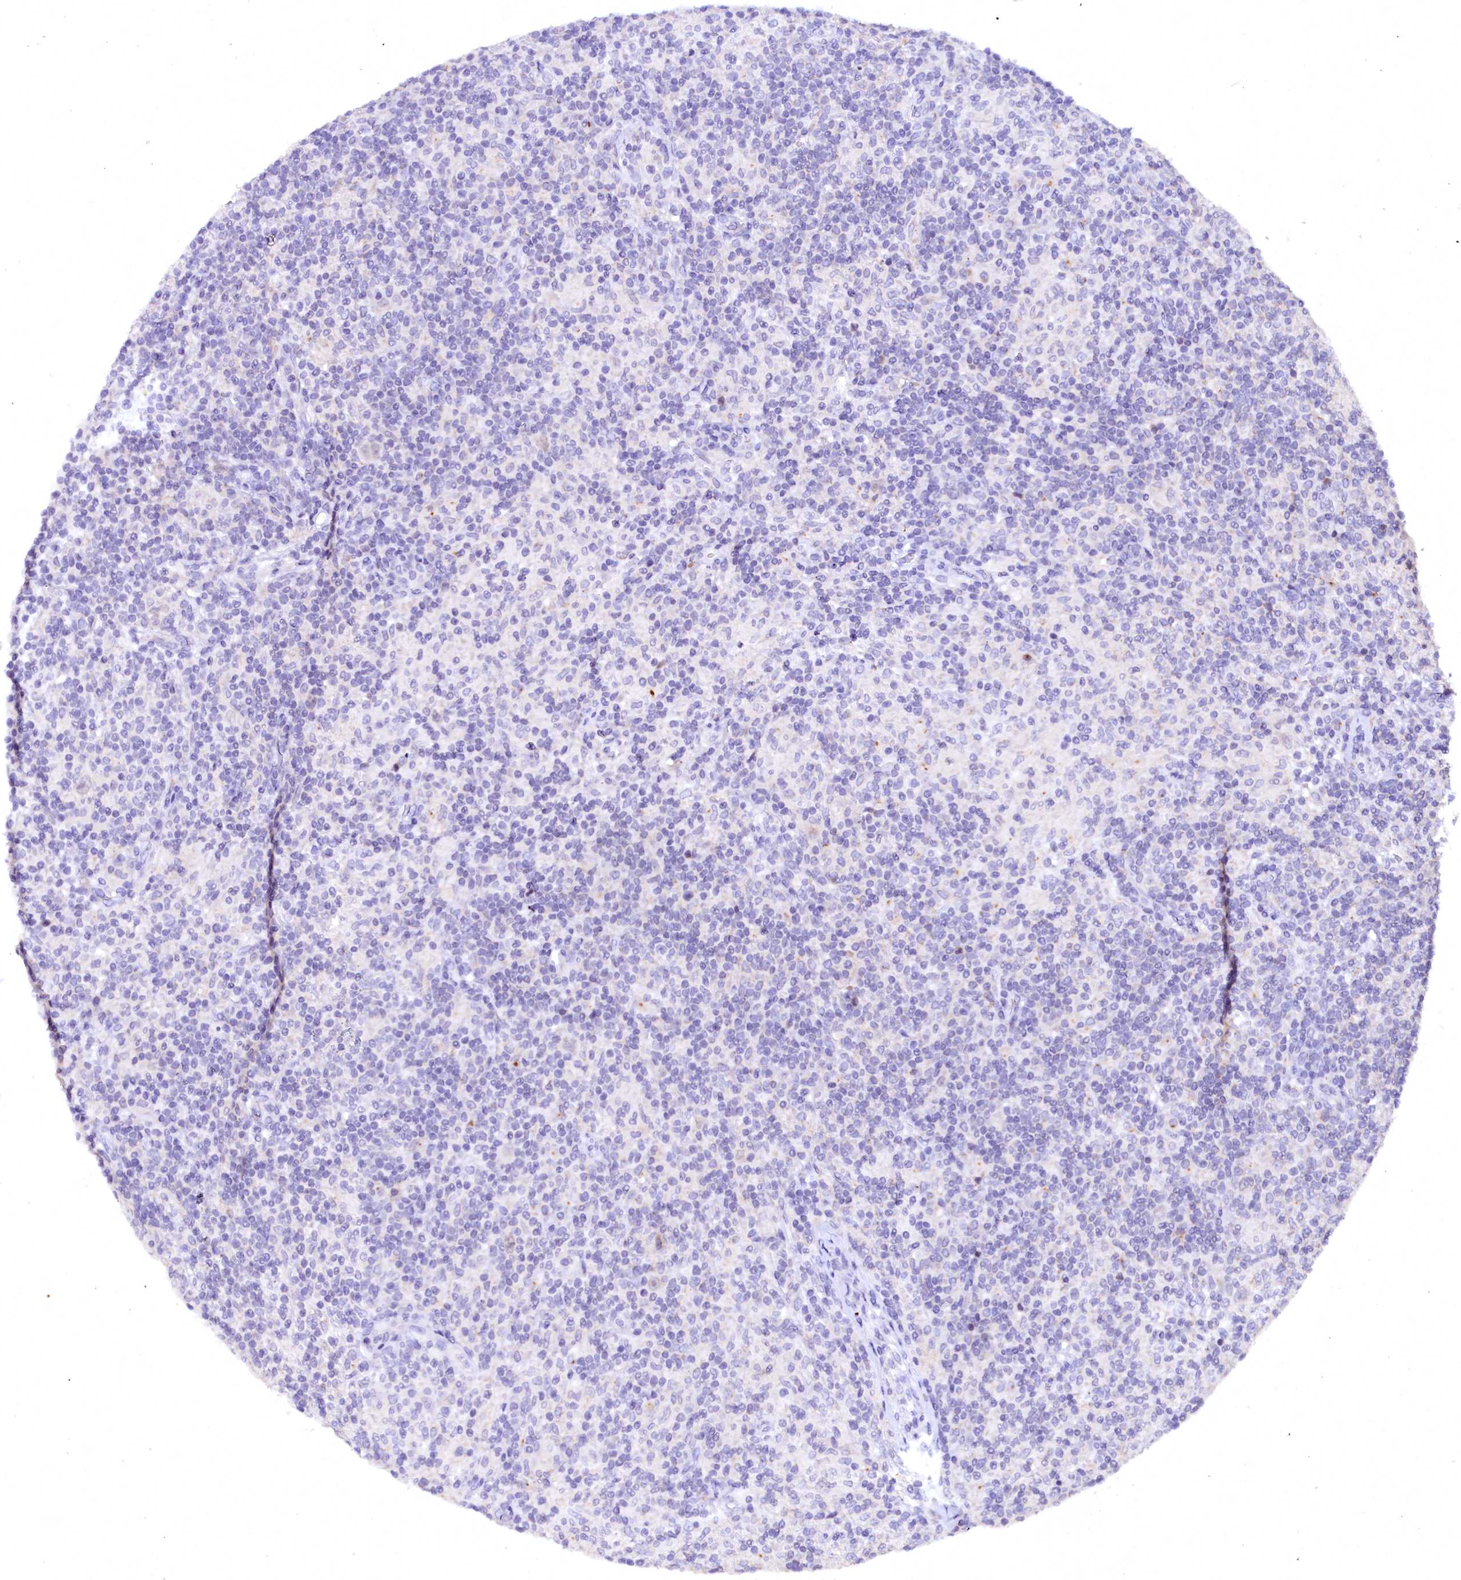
{"staining": {"intensity": "negative", "quantity": "none", "location": "none"}, "tissue": "lymphoma", "cell_type": "Tumor cells", "image_type": "cancer", "snomed": [{"axis": "morphology", "description": "Hodgkin's disease, NOS"}, {"axis": "topography", "description": "Lymph node"}], "caption": "Protein analysis of lymphoma displays no significant staining in tumor cells.", "gene": "NALF1", "patient": {"sex": "male", "age": 70}}